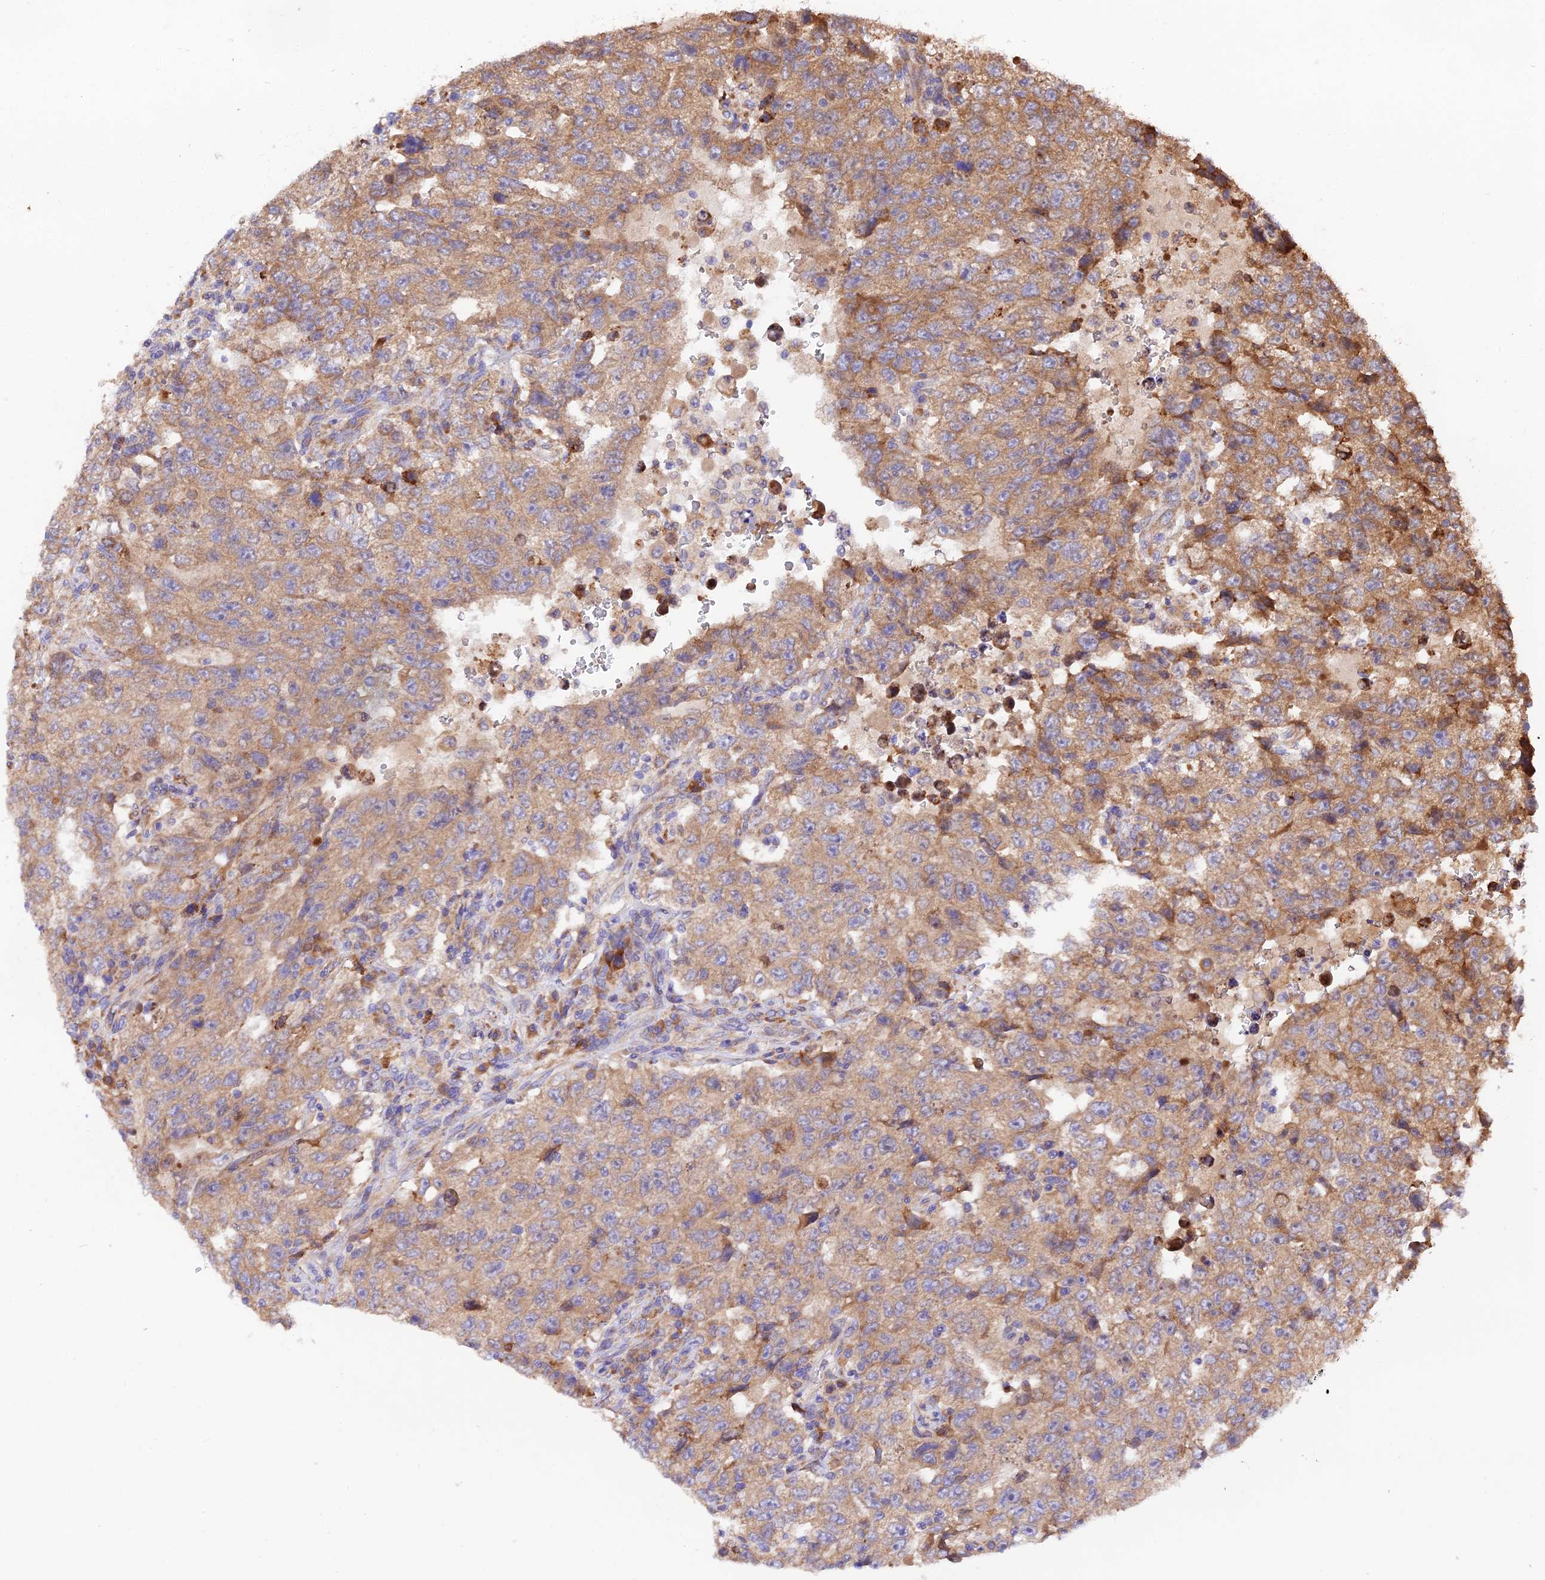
{"staining": {"intensity": "moderate", "quantity": ">75%", "location": "cytoplasmic/membranous"}, "tissue": "testis cancer", "cell_type": "Tumor cells", "image_type": "cancer", "snomed": [{"axis": "morphology", "description": "Carcinoma, Embryonal, NOS"}, {"axis": "topography", "description": "Testis"}], "caption": "A brown stain labels moderate cytoplasmic/membranous staining of a protein in human testis embryonal carcinoma tumor cells. Nuclei are stained in blue.", "gene": "RPL5", "patient": {"sex": "male", "age": 26}}